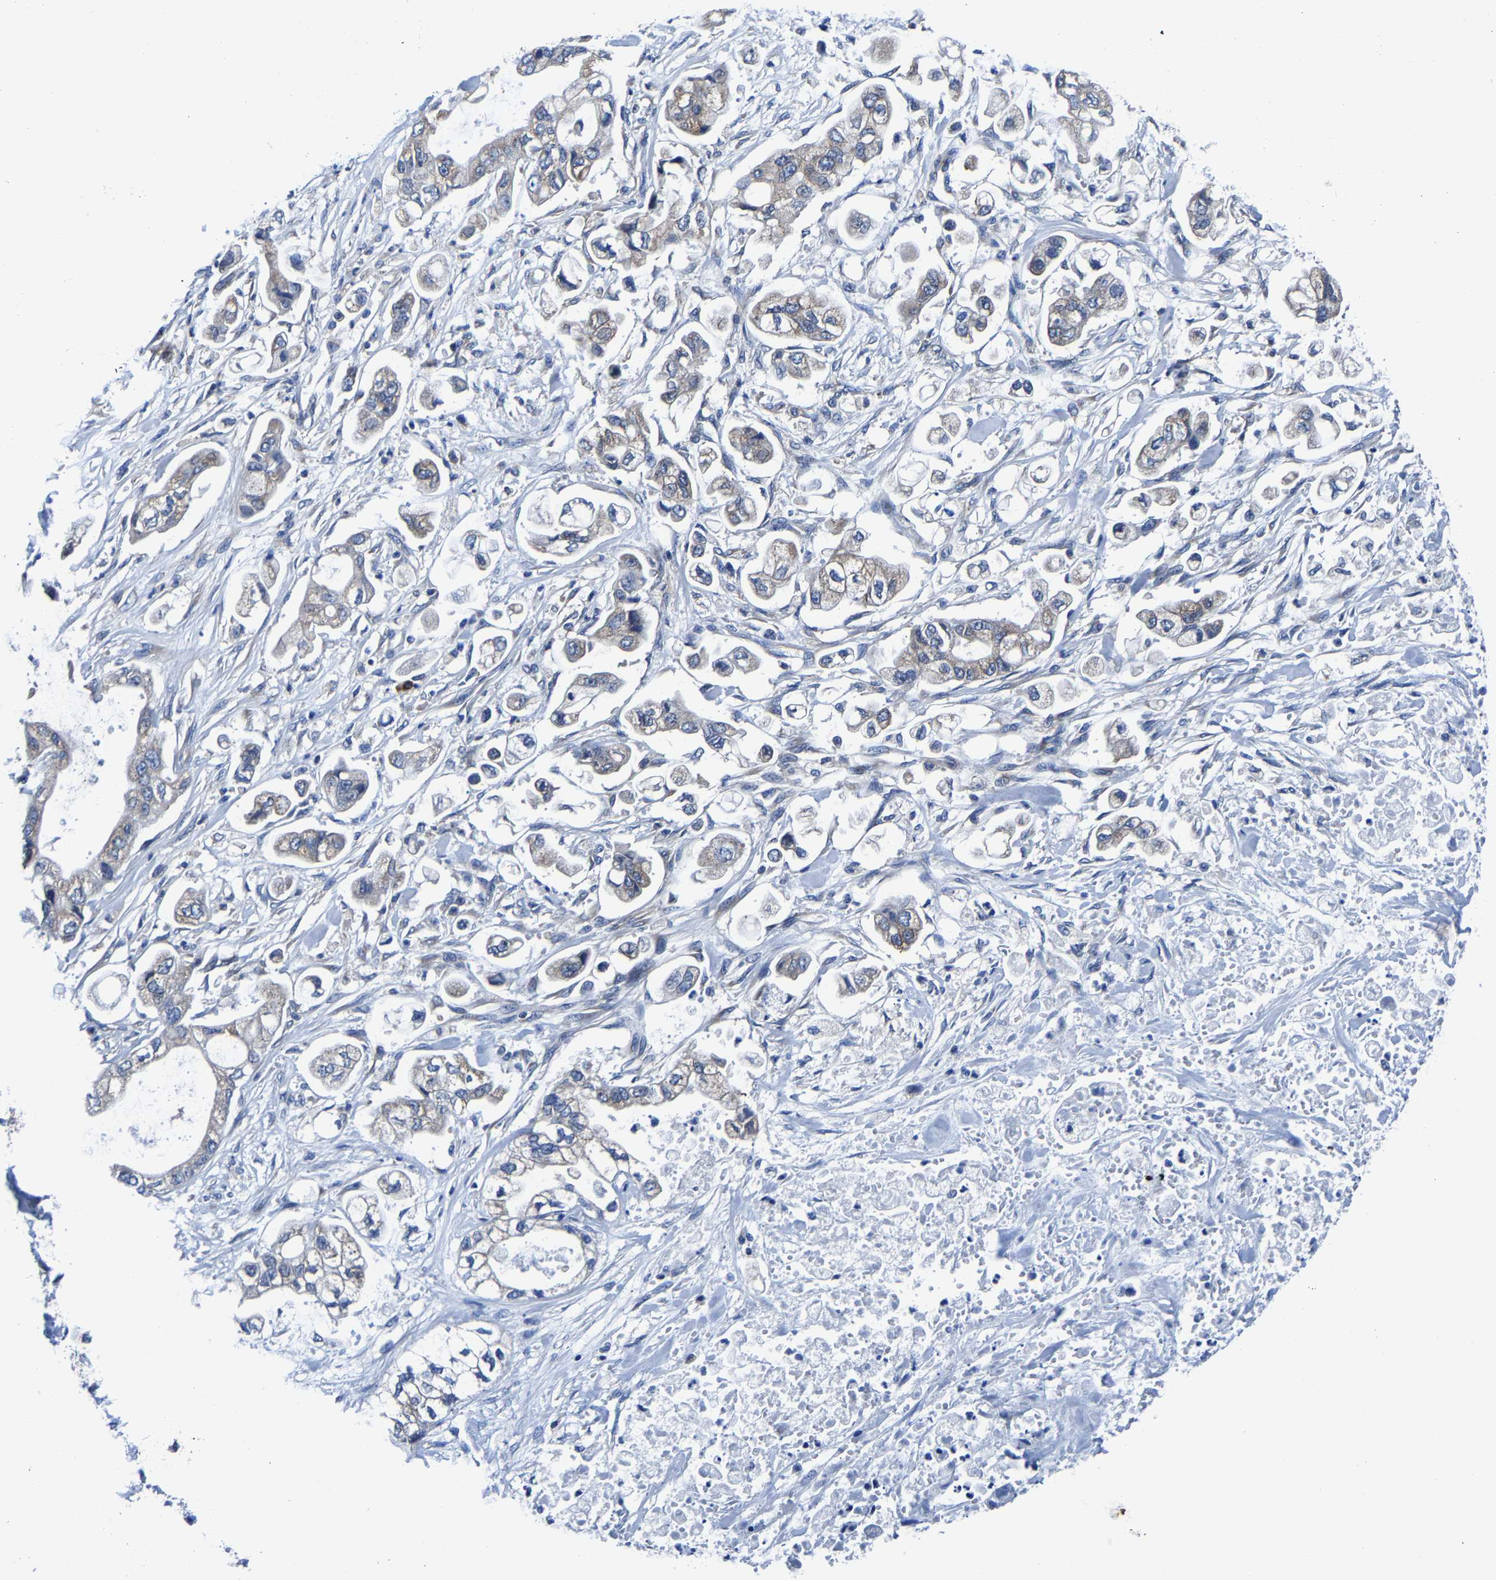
{"staining": {"intensity": "weak", "quantity": "<25%", "location": "cytoplasmic/membranous"}, "tissue": "stomach cancer", "cell_type": "Tumor cells", "image_type": "cancer", "snomed": [{"axis": "morphology", "description": "Normal tissue, NOS"}, {"axis": "morphology", "description": "Adenocarcinoma, NOS"}, {"axis": "topography", "description": "Stomach"}], "caption": "Immunohistochemistry histopathology image of neoplastic tissue: human adenocarcinoma (stomach) stained with DAB demonstrates no significant protein expression in tumor cells.", "gene": "EBAG9", "patient": {"sex": "male", "age": 62}}